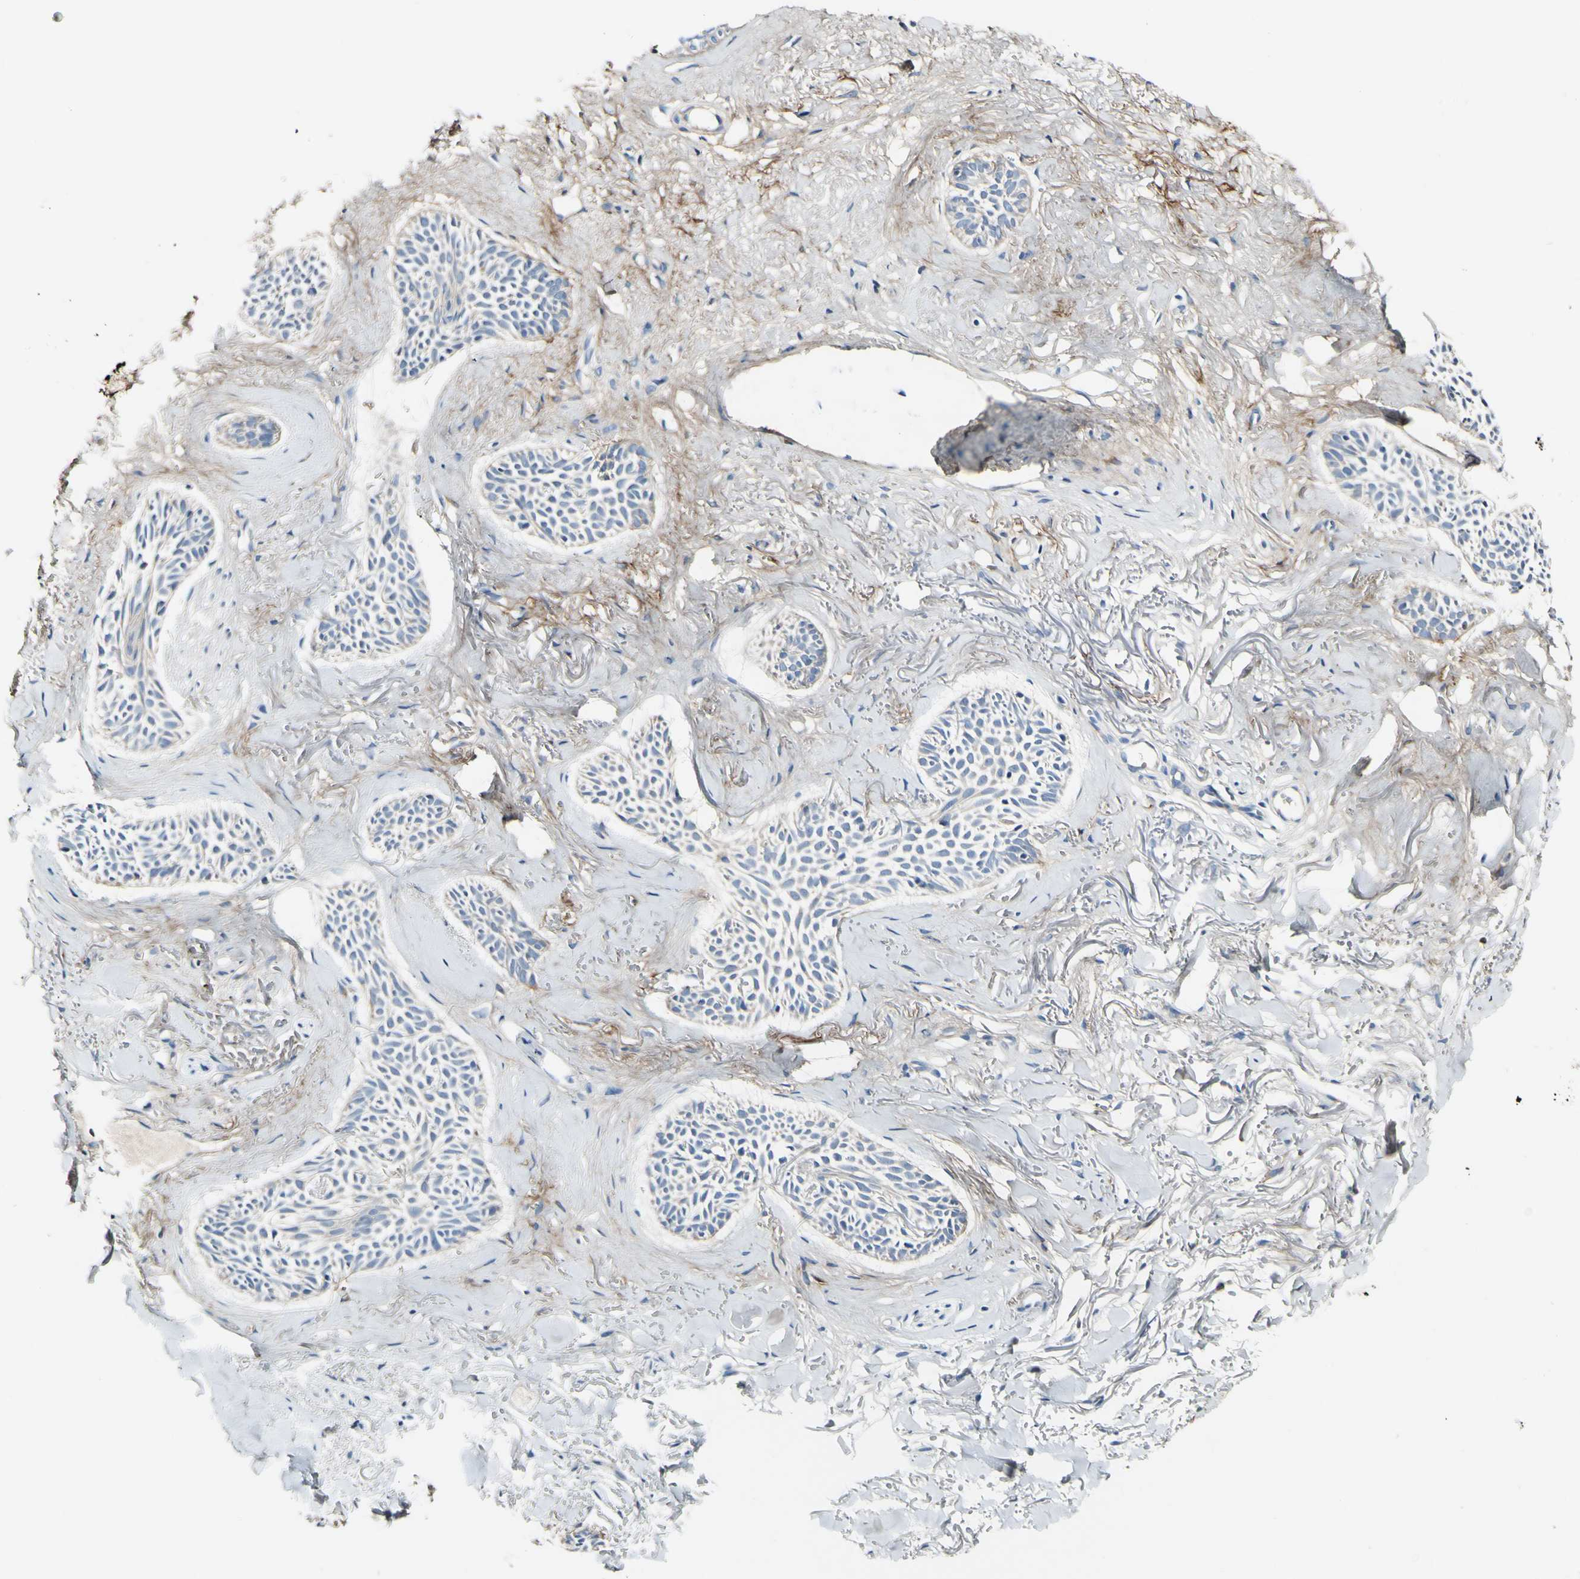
{"staining": {"intensity": "negative", "quantity": "none", "location": "none"}, "tissue": "skin cancer", "cell_type": "Tumor cells", "image_type": "cancer", "snomed": [{"axis": "morphology", "description": "Normal tissue, NOS"}, {"axis": "morphology", "description": "Basal cell carcinoma"}, {"axis": "topography", "description": "Skin"}], "caption": "The immunohistochemistry (IHC) image has no significant positivity in tumor cells of skin cancer (basal cell carcinoma) tissue.", "gene": "COL6A3", "patient": {"sex": "female", "age": 84}}